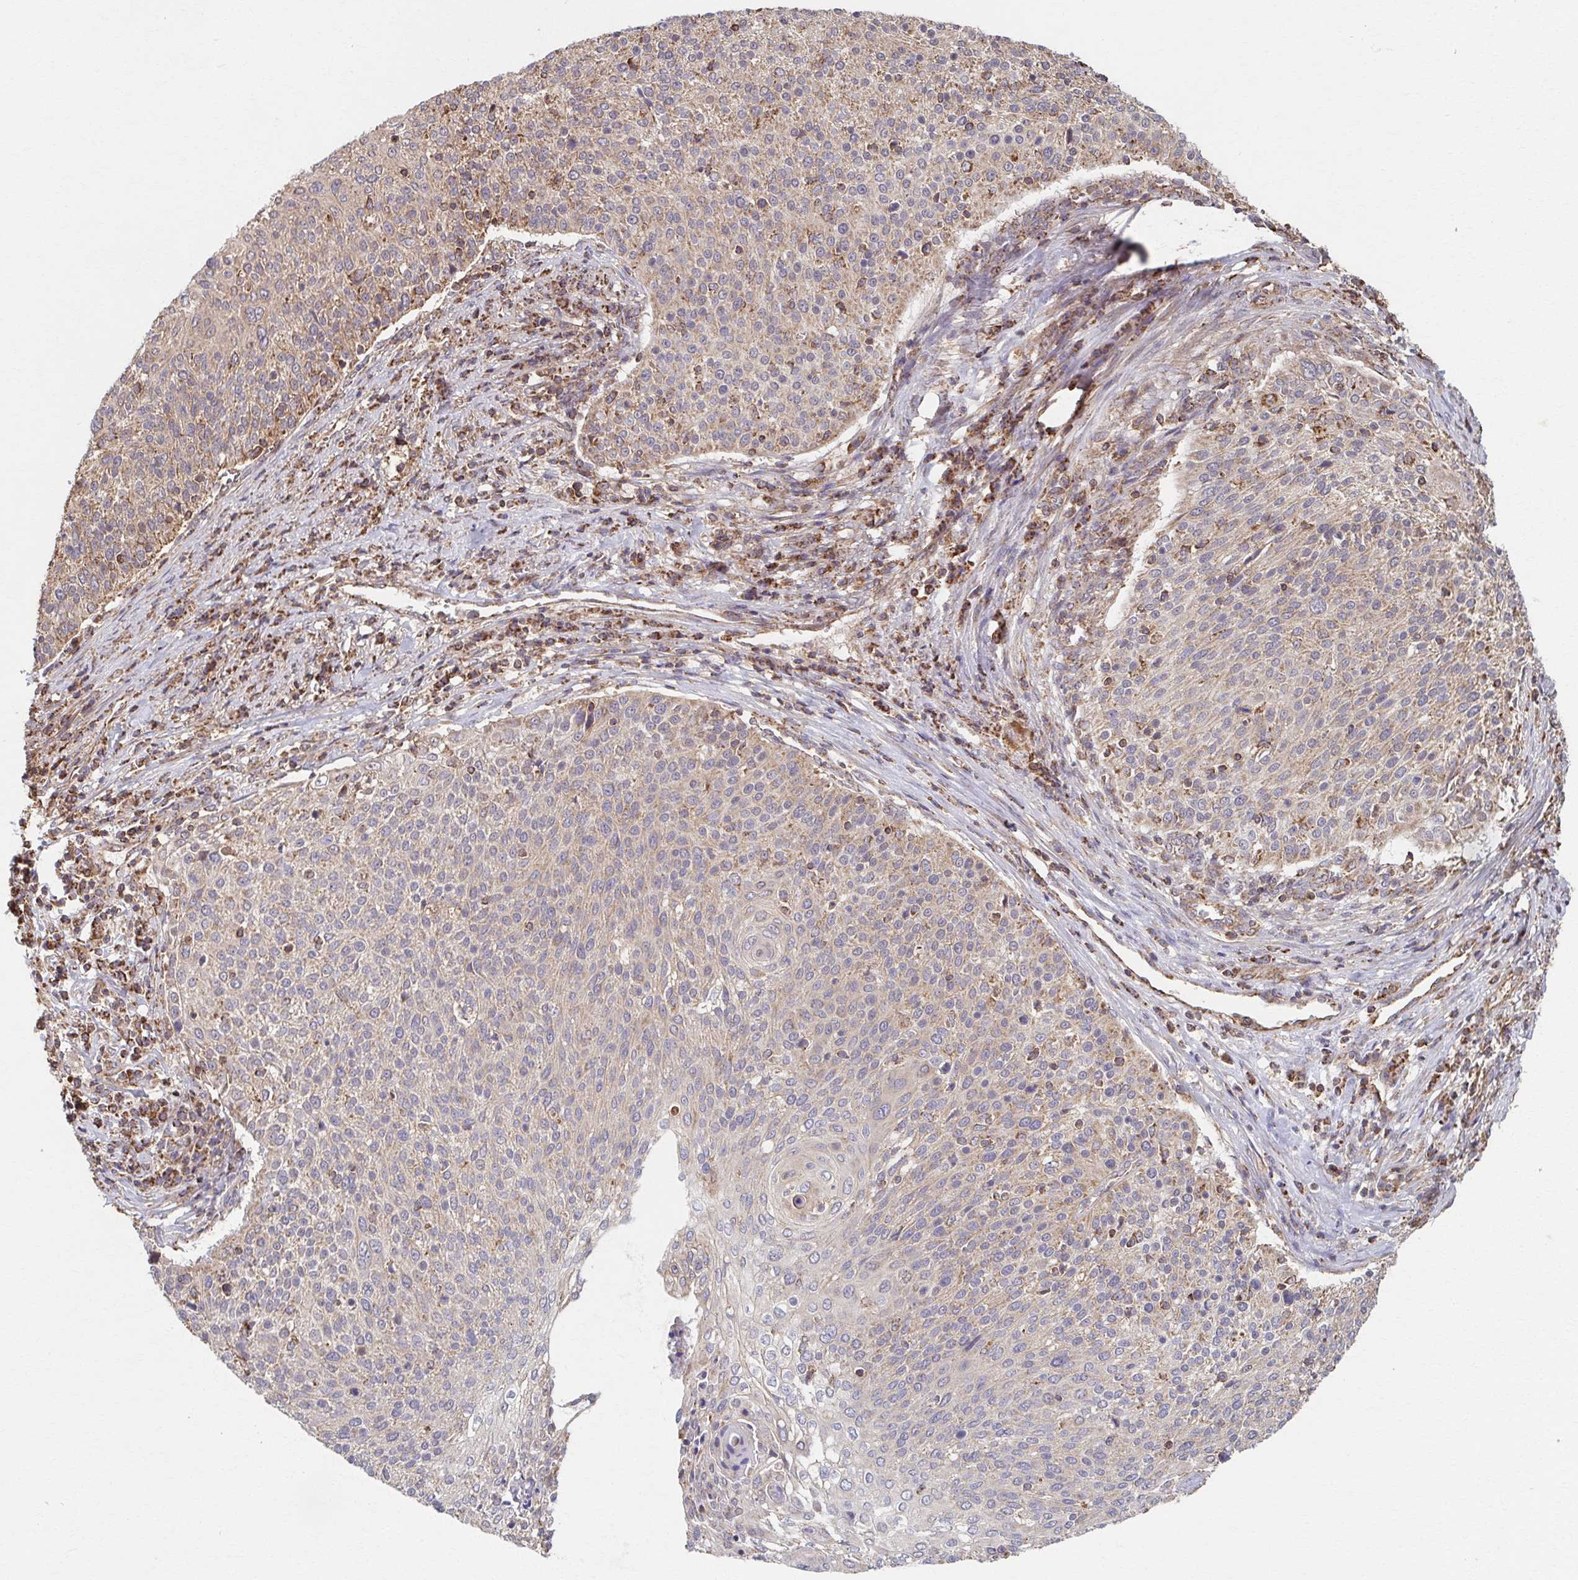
{"staining": {"intensity": "weak", "quantity": ">75%", "location": "cytoplasmic/membranous"}, "tissue": "cervical cancer", "cell_type": "Tumor cells", "image_type": "cancer", "snomed": [{"axis": "morphology", "description": "Squamous cell carcinoma, NOS"}, {"axis": "topography", "description": "Cervix"}], "caption": "Cervical cancer was stained to show a protein in brown. There is low levels of weak cytoplasmic/membranous positivity in approximately >75% of tumor cells. Nuclei are stained in blue.", "gene": "KLHL34", "patient": {"sex": "female", "age": 31}}